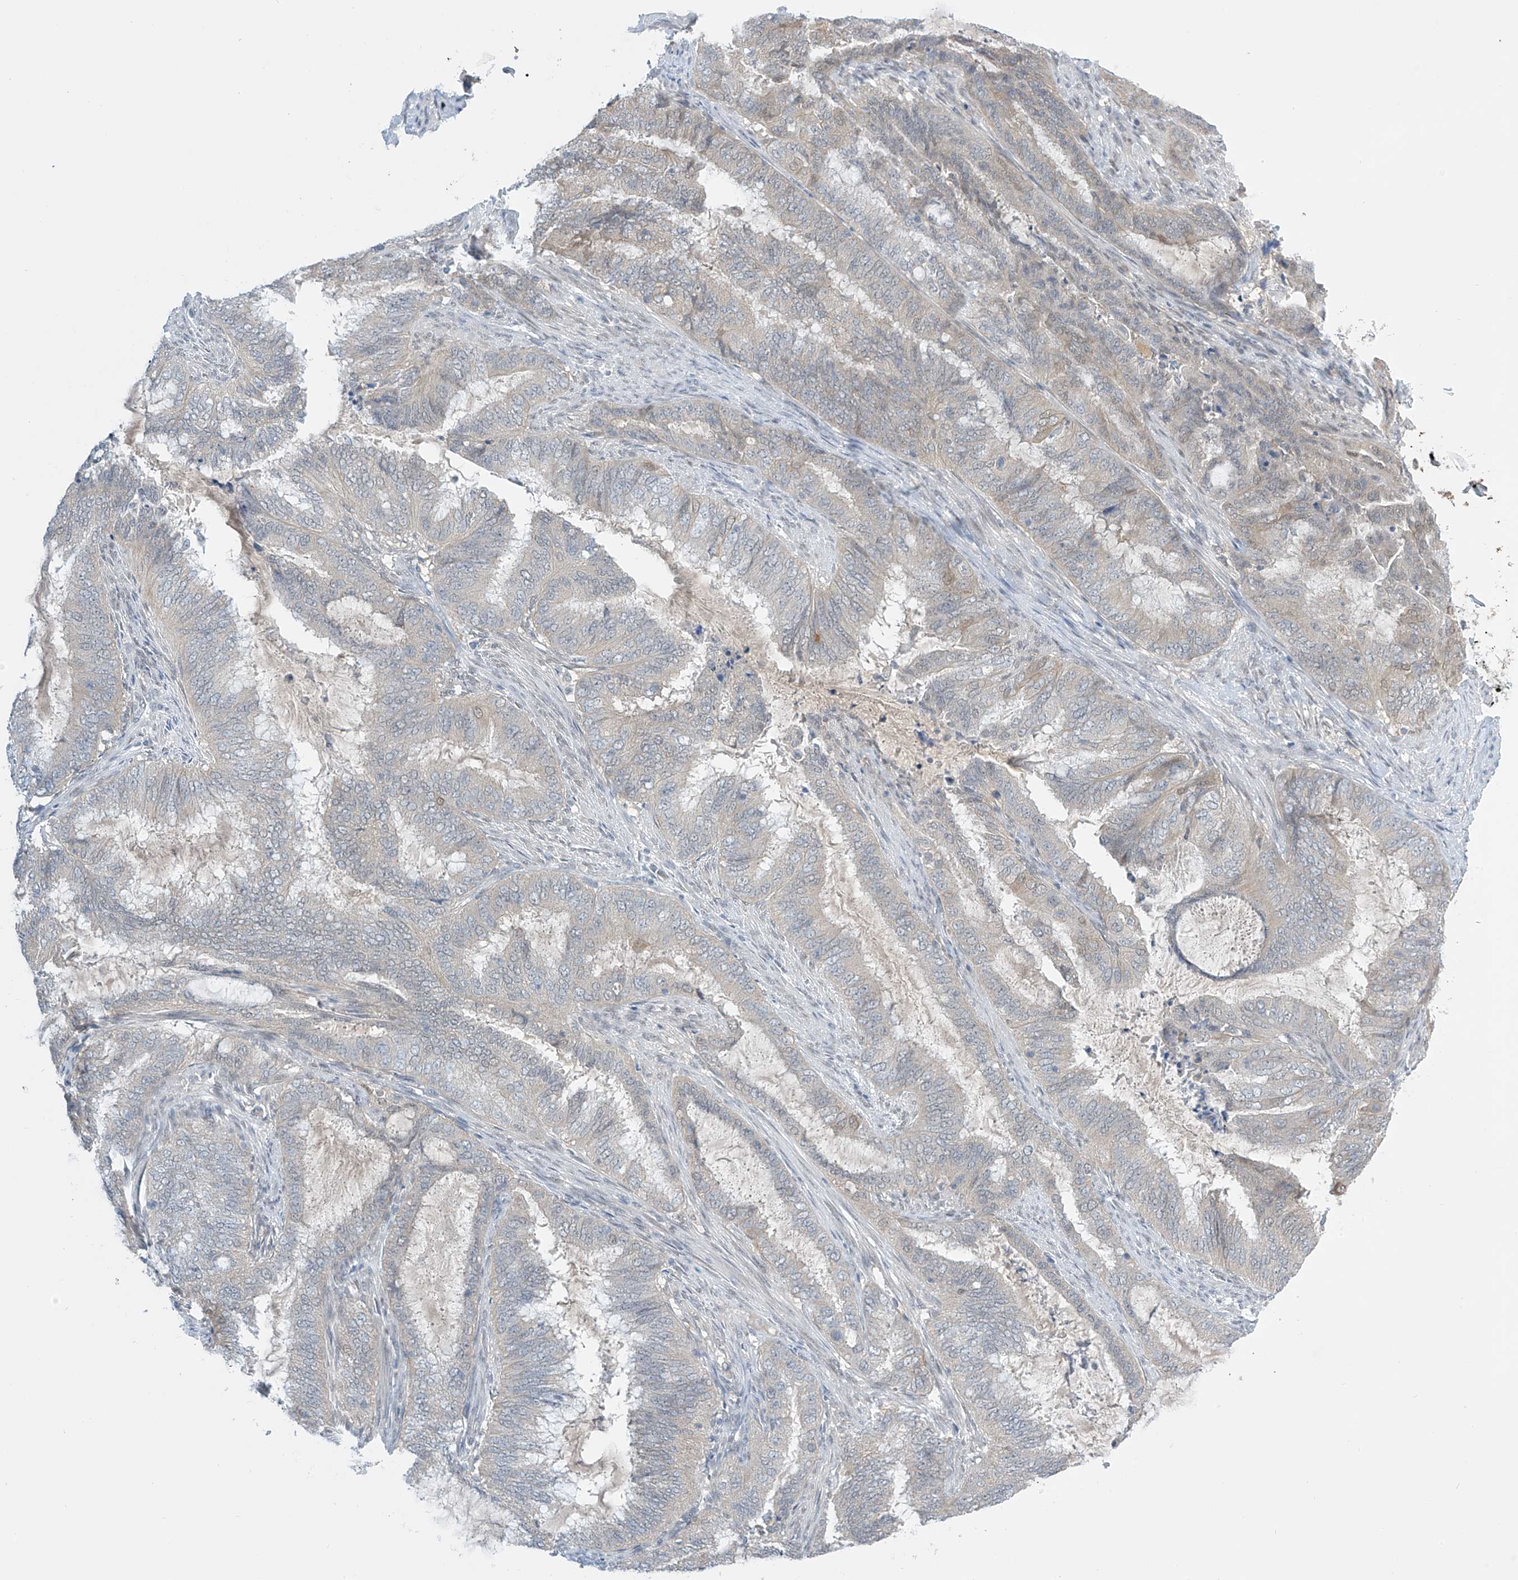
{"staining": {"intensity": "weak", "quantity": "<25%", "location": "cytoplasmic/membranous"}, "tissue": "endometrial cancer", "cell_type": "Tumor cells", "image_type": "cancer", "snomed": [{"axis": "morphology", "description": "Adenocarcinoma, NOS"}, {"axis": "topography", "description": "Endometrium"}], "caption": "IHC micrograph of human endometrial adenocarcinoma stained for a protein (brown), which demonstrates no staining in tumor cells.", "gene": "APLF", "patient": {"sex": "female", "age": 51}}